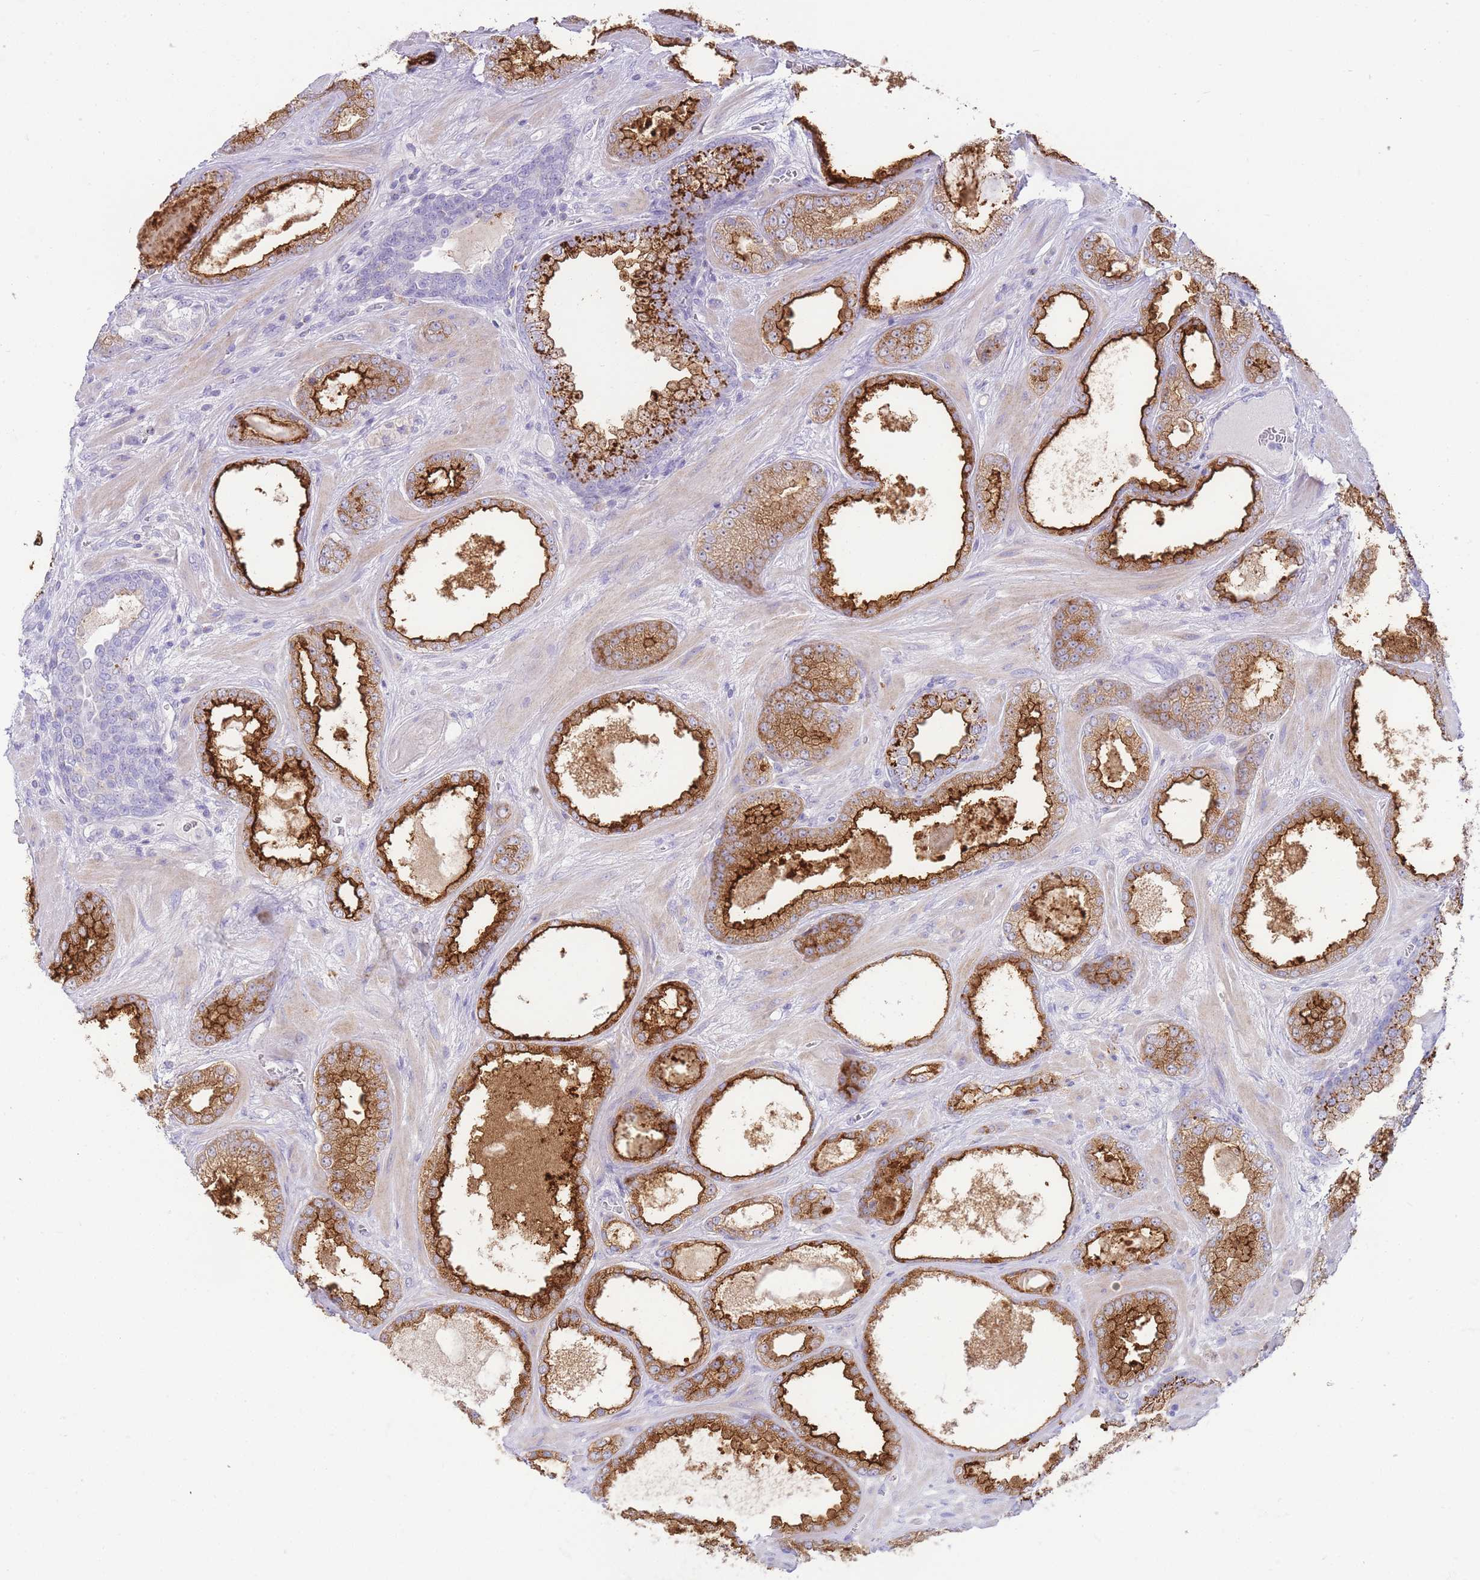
{"staining": {"intensity": "strong", "quantity": ">75%", "location": "cytoplasmic/membranous"}, "tissue": "prostate cancer", "cell_type": "Tumor cells", "image_type": "cancer", "snomed": [{"axis": "morphology", "description": "Adenocarcinoma, Low grade"}, {"axis": "topography", "description": "Prostate"}], "caption": "Immunohistochemical staining of human prostate low-grade adenocarcinoma displays strong cytoplasmic/membranous protein expression in approximately >75% of tumor cells.", "gene": "DPP4", "patient": {"sex": "male", "age": 57}}